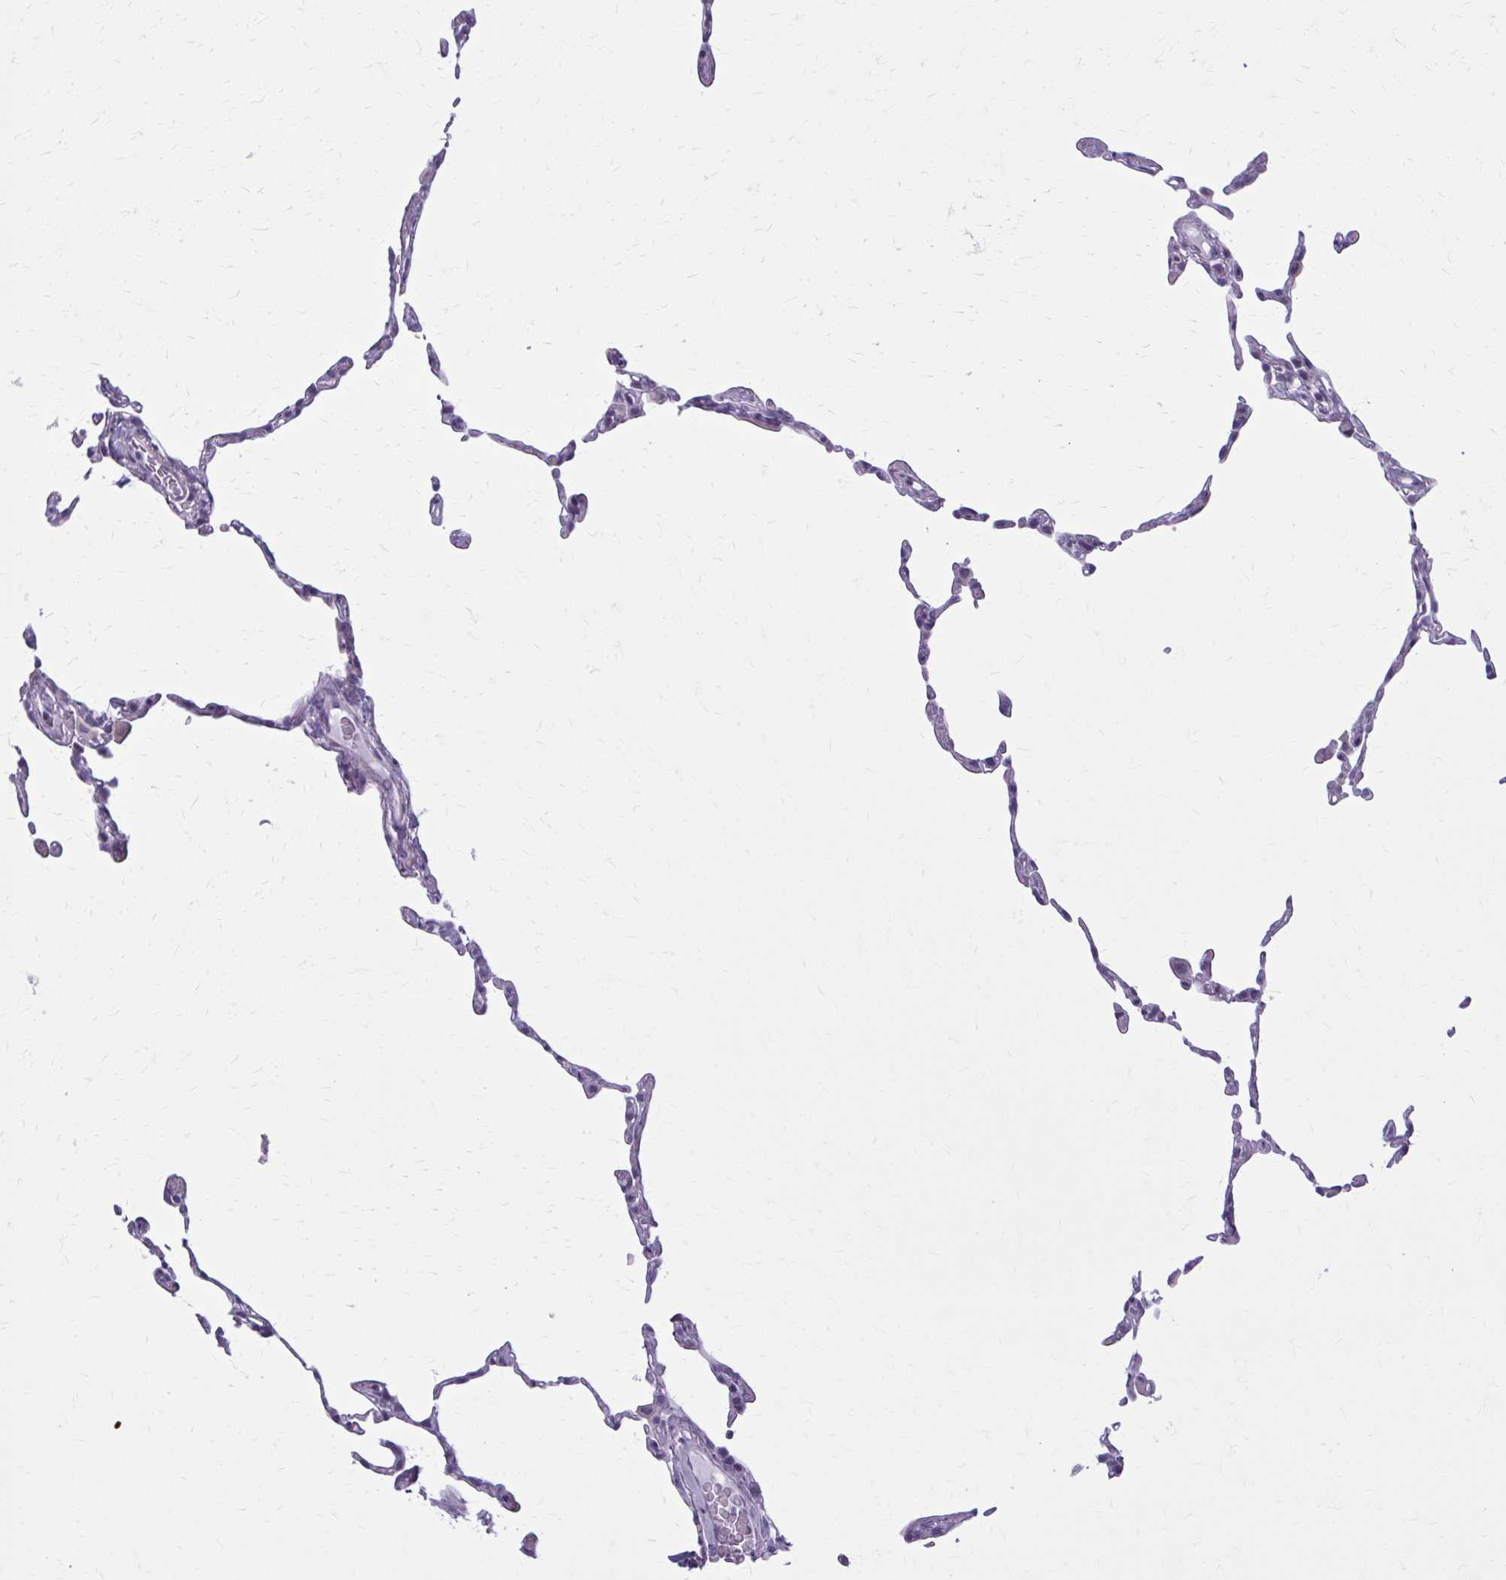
{"staining": {"intensity": "negative", "quantity": "none", "location": "none"}, "tissue": "lung", "cell_type": "Alveolar cells", "image_type": "normal", "snomed": [{"axis": "morphology", "description": "Normal tissue, NOS"}, {"axis": "topography", "description": "Lung"}], "caption": "A high-resolution image shows immunohistochemistry (IHC) staining of normal lung, which reveals no significant staining in alveolar cells. (DAB immunohistochemistry (IHC), high magnification).", "gene": "CASQ2", "patient": {"sex": "female", "age": 57}}